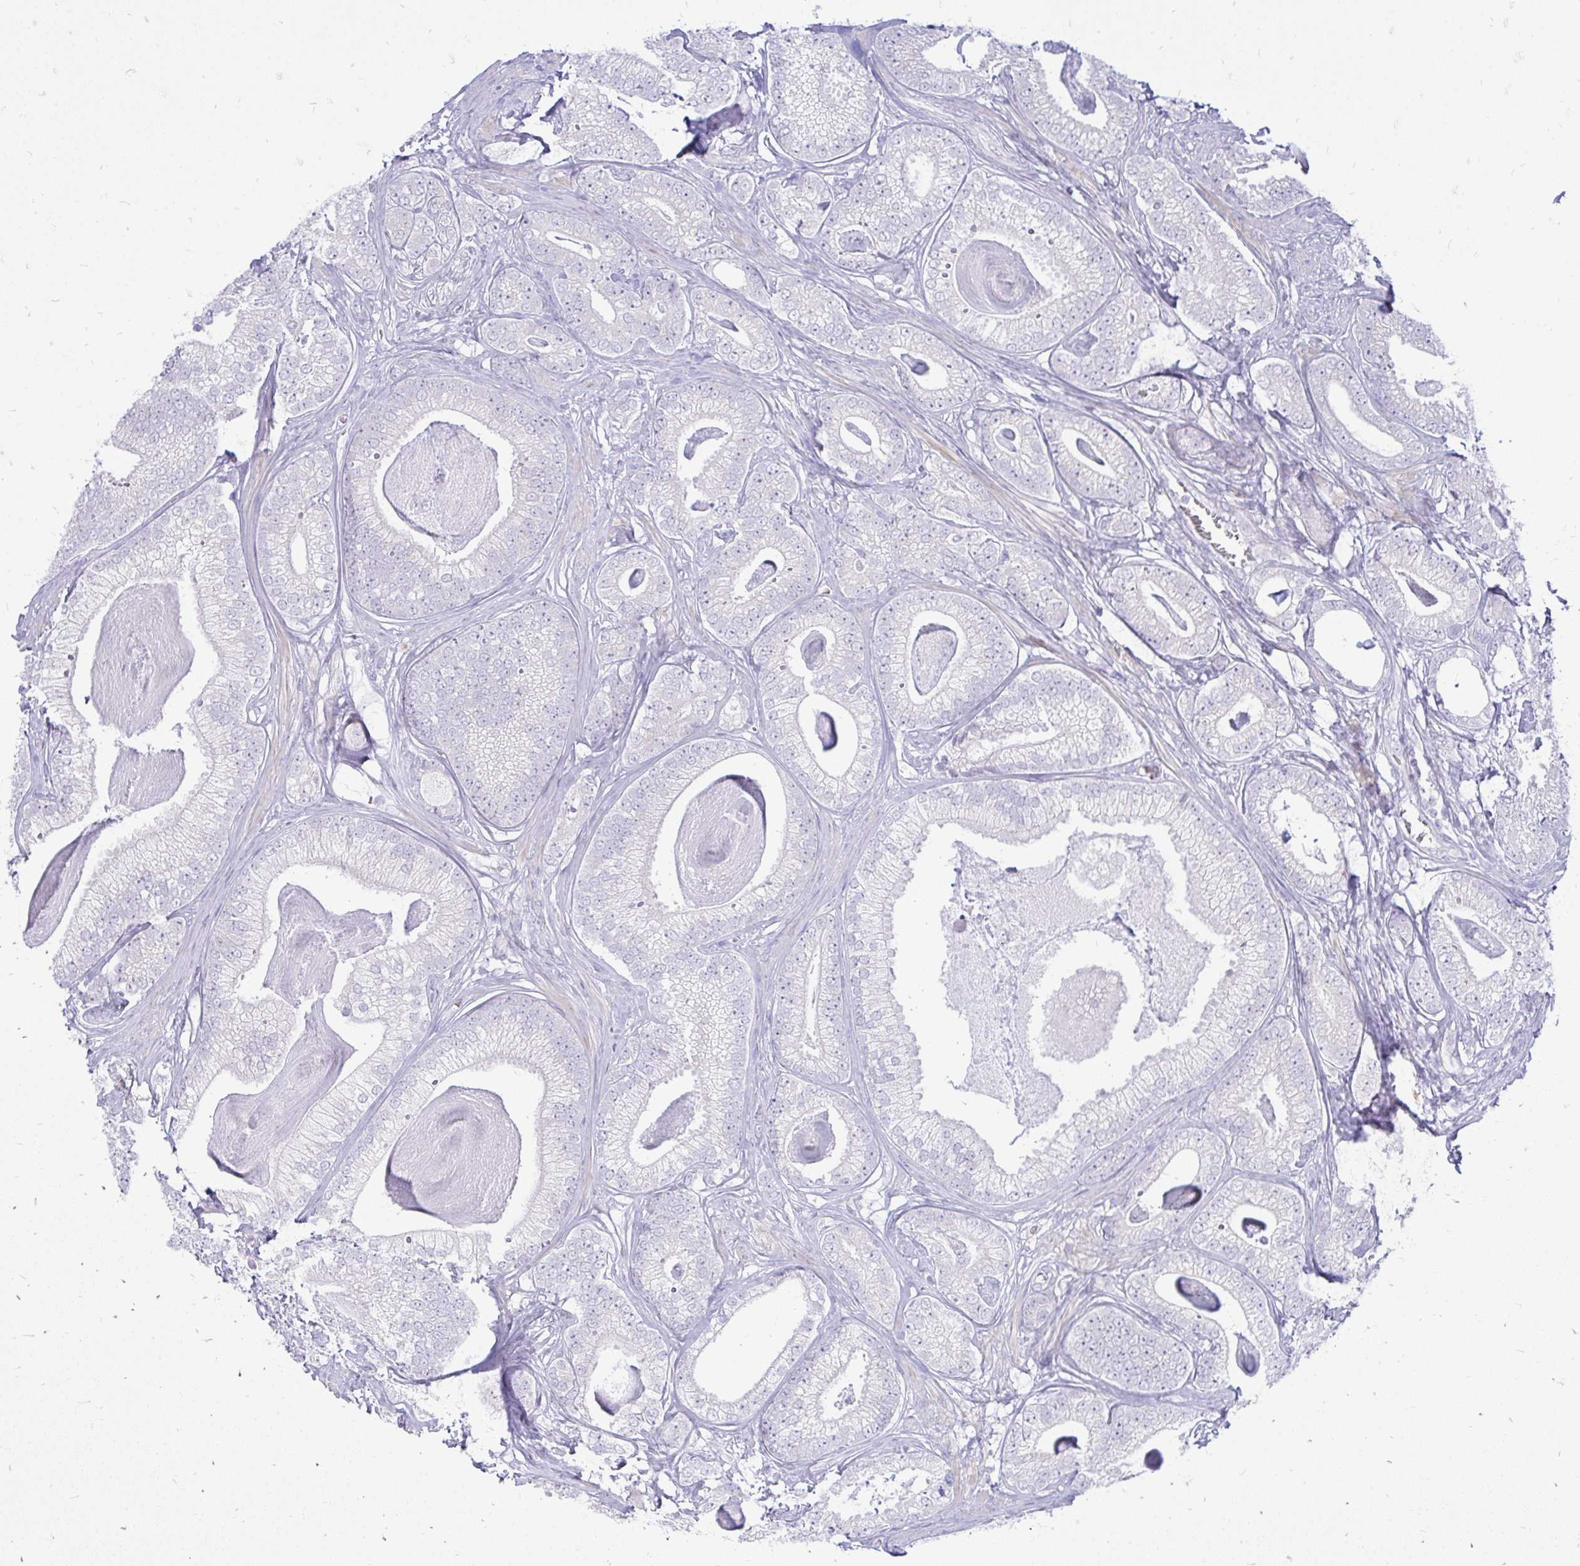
{"staining": {"intensity": "negative", "quantity": "none", "location": "none"}, "tissue": "prostate cancer", "cell_type": "Tumor cells", "image_type": "cancer", "snomed": [{"axis": "morphology", "description": "Adenocarcinoma, Low grade"}, {"axis": "topography", "description": "Prostate"}], "caption": "This is a histopathology image of immunohistochemistry (IHC) staining of adenocarcinoma (low-grade) (prostate), which shows no positivity in tumor cells. (Brightfield microscopy of DAB immunohistochemistry at high magnification).", "gene": "TSPEAR", "patient": {"sex": "male", "age": 63}}